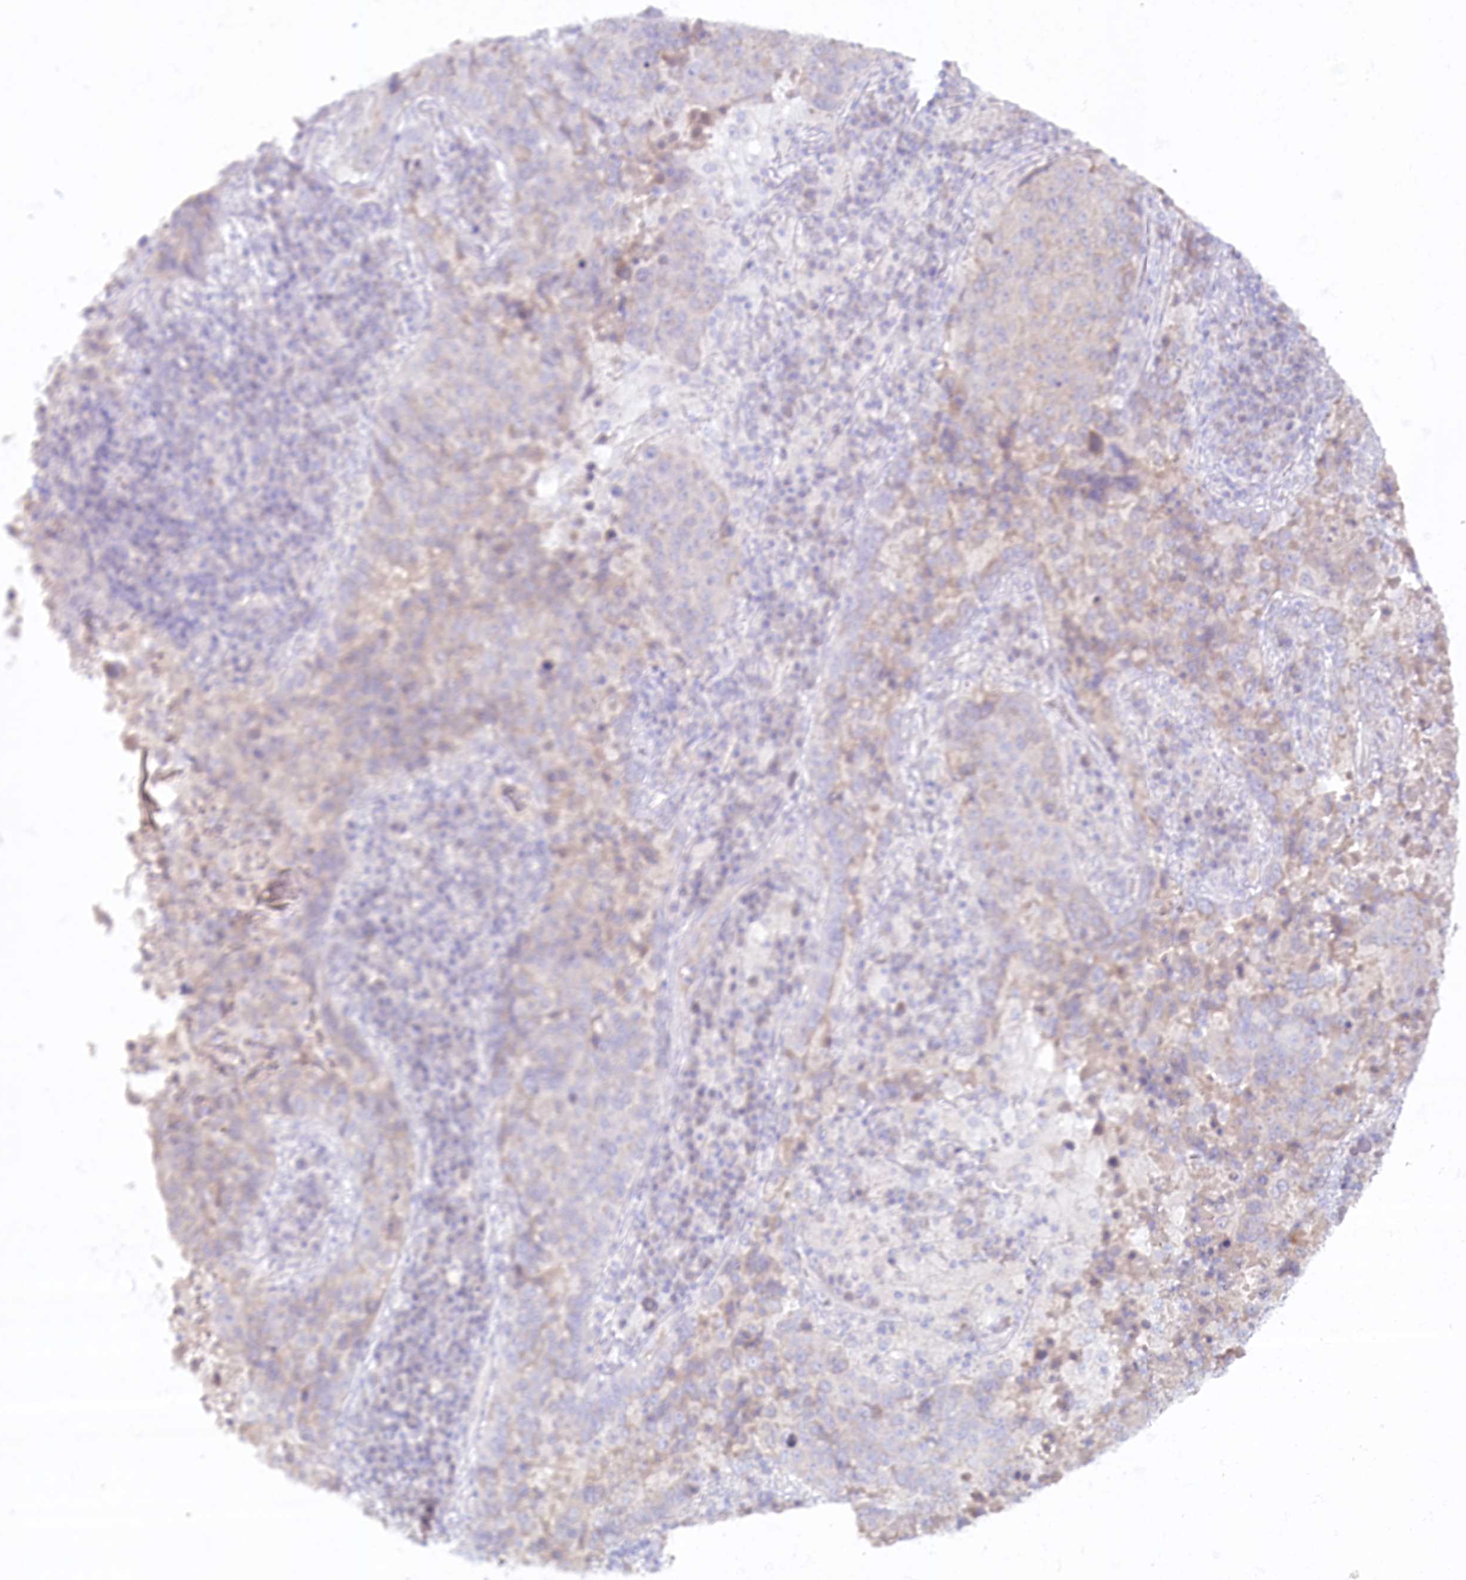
{"staining": {"intensity": "negative", "quantity": "none", "location": "none"}, "tissue": "lung cancer", "cell_type": "Tumor cells", "image_type": "cancer", "snomed": [{"axis": "morphology", "description": "Squamous cell carcinoma, NOS"}, {"axis": "topography", "description": "Lung"}], "caption": "Immunohistochemistry of lung cancer (squamous cell carcinoma) demonstrates no staining in tumor cells.", "gene": "PSAPL1", "patient": {"sex": "male", "age": 73}}